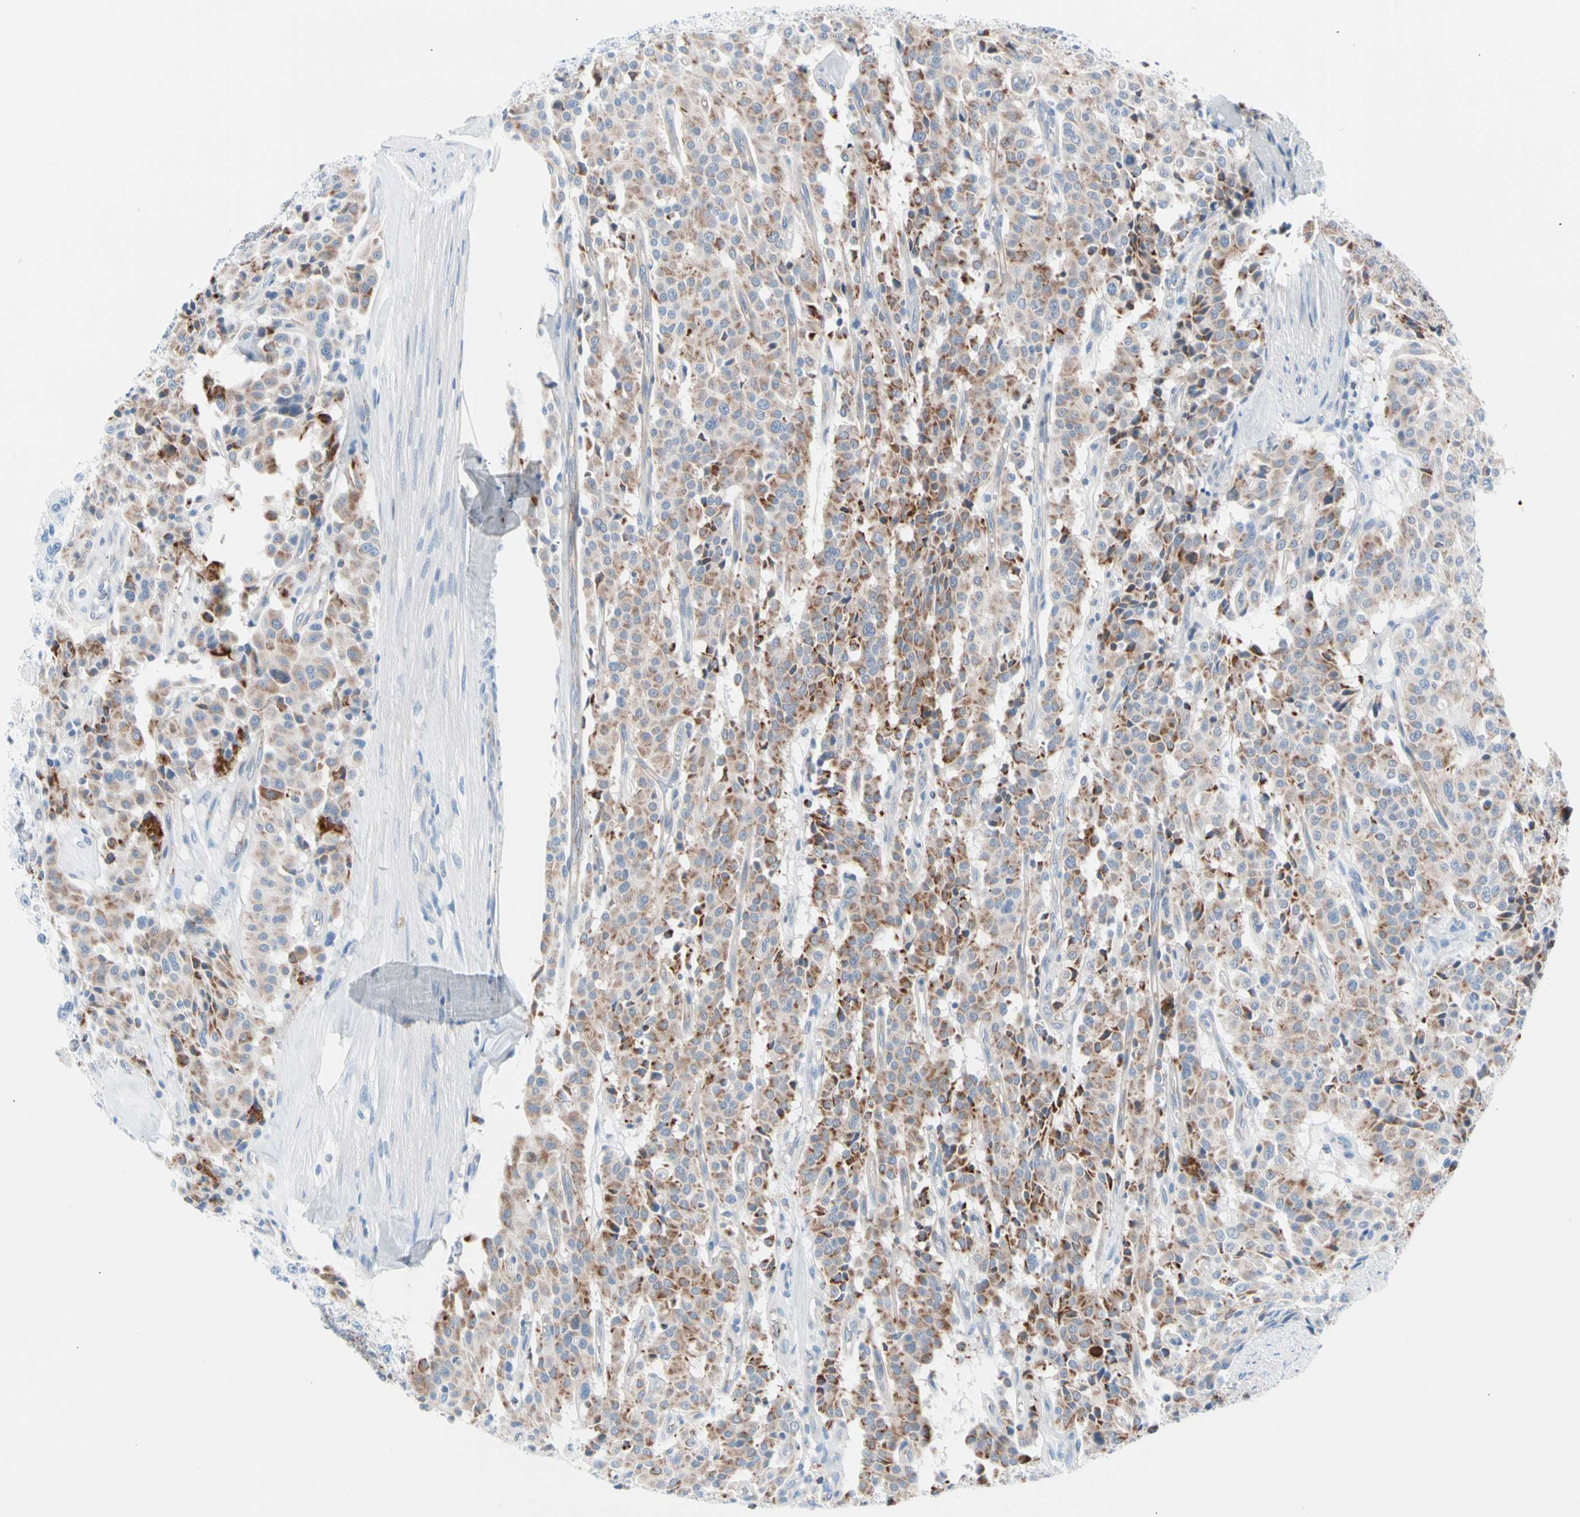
{"staining": {"intensity": "moderate", "quantity": "25%-75%", "location": "cytoplasmic/membranous"}, "tissue": "carcinoid", "cell_type": "Tumor cells", "image_type": "cancer", "snomed": [{"axis": "morphology", "description": "Carcinoid, malignant, NOS"}, {"axis": "topography", "description": "Lung"}], "caption": "Human carcinoid (malignant) stained with a brown dye demonstrates moderate cytoplasmic/membranous positive expression in about 25%-75% of tumor cells.", "gene": "HK1", "patient": {"sex": "male", "age": 30}}